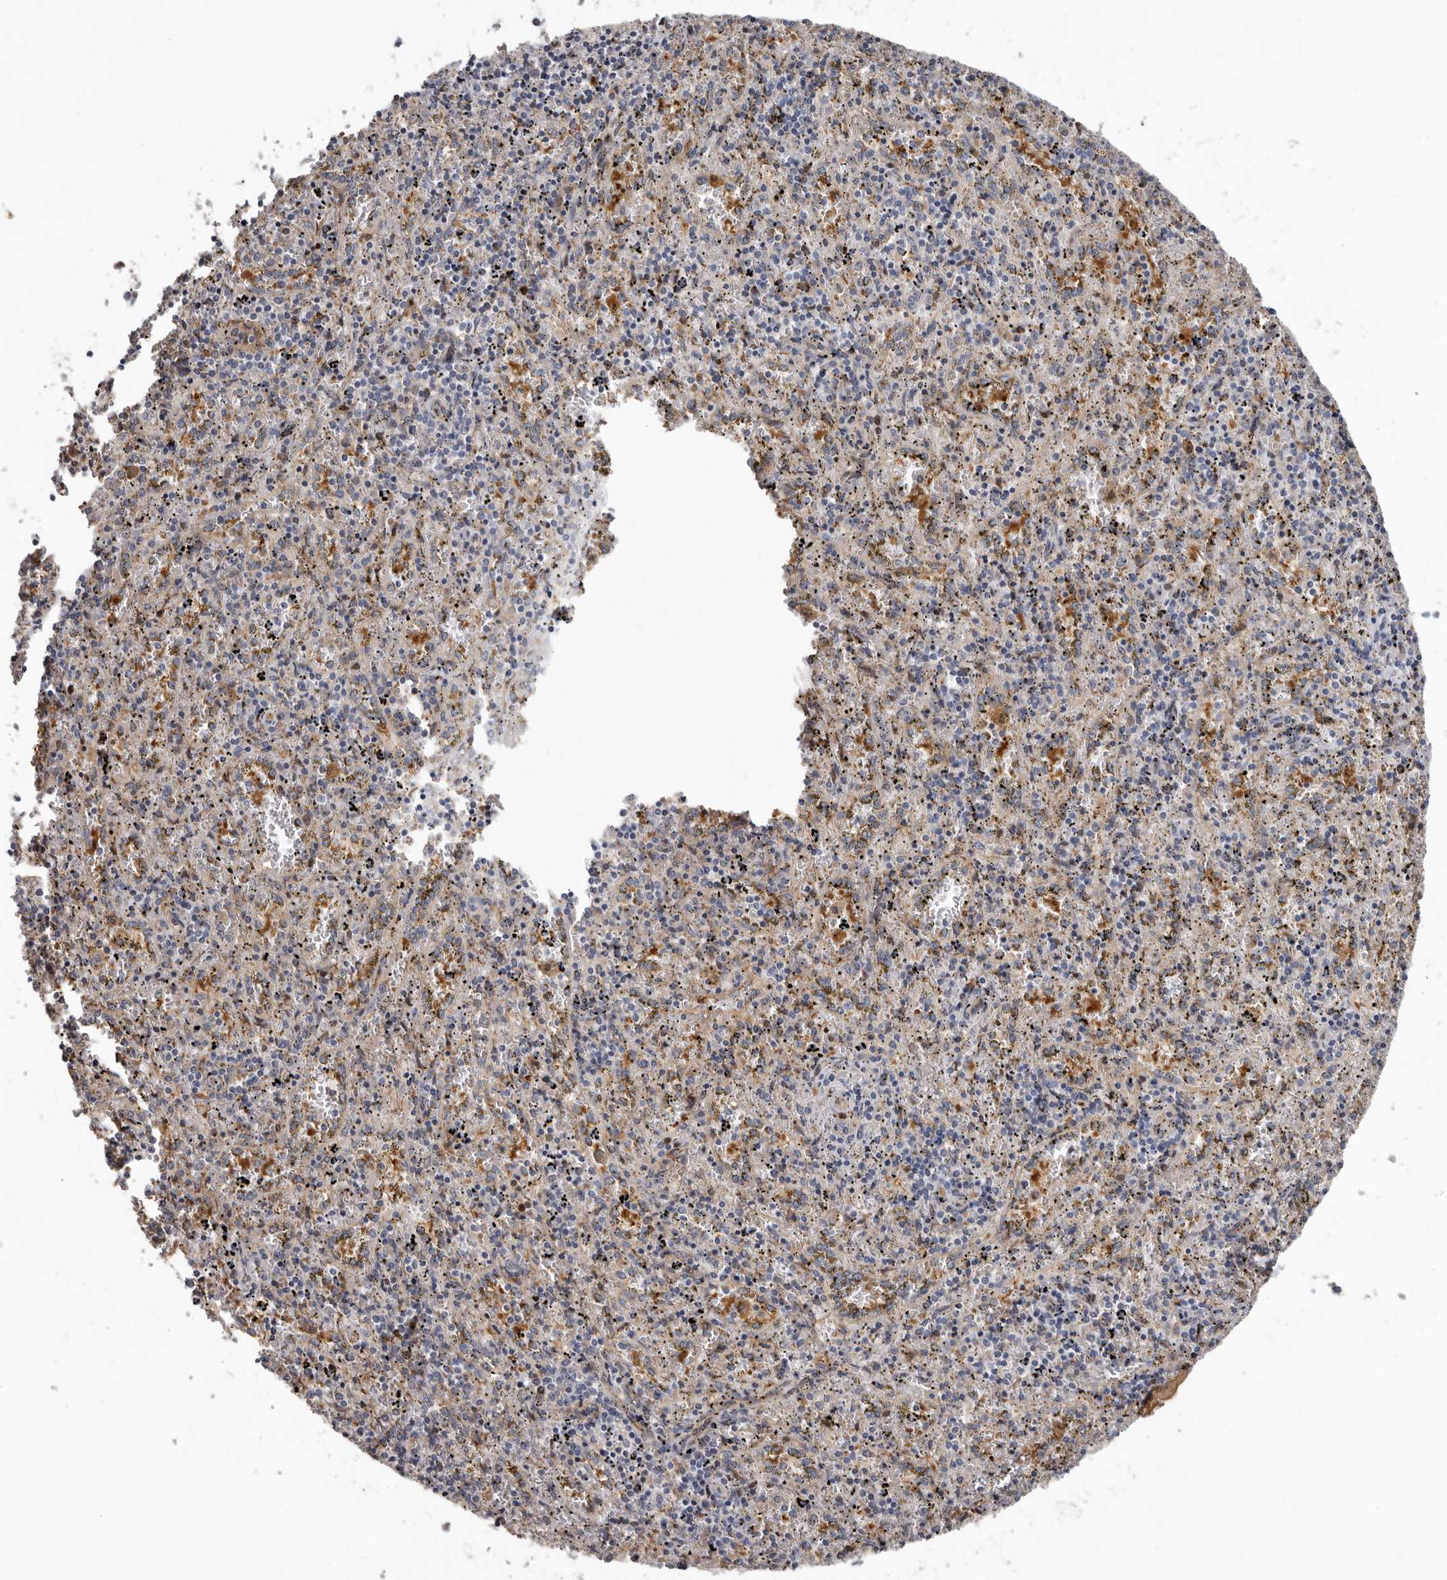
{"staining": {"intensity": "moderate", "quantity": "<25%", "location": "cytoplasmic/membranous"}, "tissue": "spleen", "cell_type": "Cells in red pulp", "image_type": "normal", "snomed": [{"axis": "morphology", "description": "Normal tissue, NOS"}, {"axis": "topography", "description": "Spleen"}], "caption": "Cells in red pulp exhibit low levels of moderate cytoplasmic/membranous staining in about <25% of cells in benign spleen.", "gene": "CDCA8", "patient": {"sex": "male", "age": 11}}